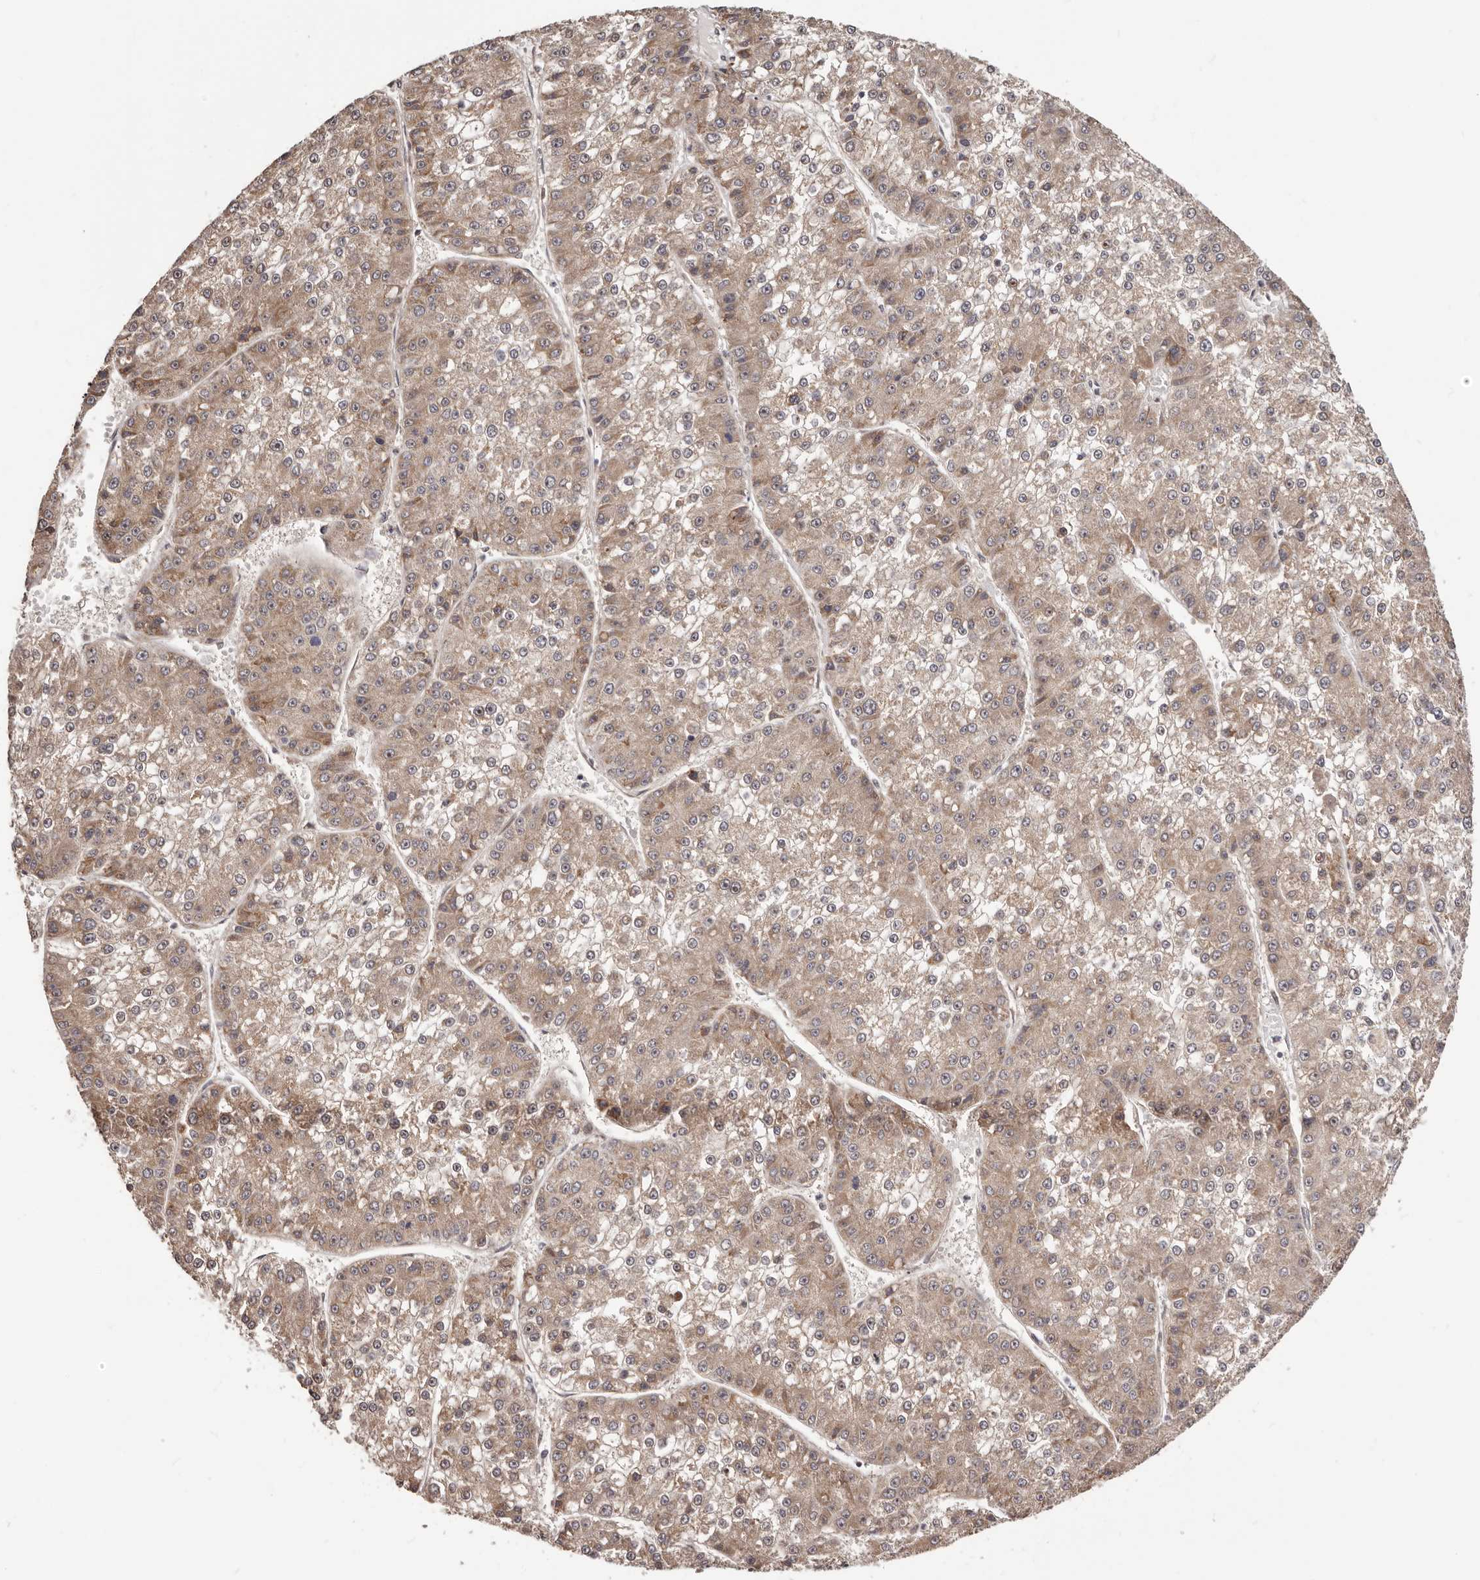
{"staining": {"intensity": "weak", "quantity": ">75%", "location": "cytoplasmic/membranous"}, "tissue": "liver cancer", "cell_type": "Tumor cells", "image_type": "cancer", "snomed": [{"axis": "morphology", "description": "Carcinoma, Hepatocellular, NOS"}, {"axis": "topography", "description": "Liver"}], "caption": "This is a photomicrograph of immunohistochemistry staining of liver cancer, which shows weak expression in the cytoplasmic/membranous of tumor cells.", "gene": "NOL12", "patient": {"sex": "female", "age": 73}}